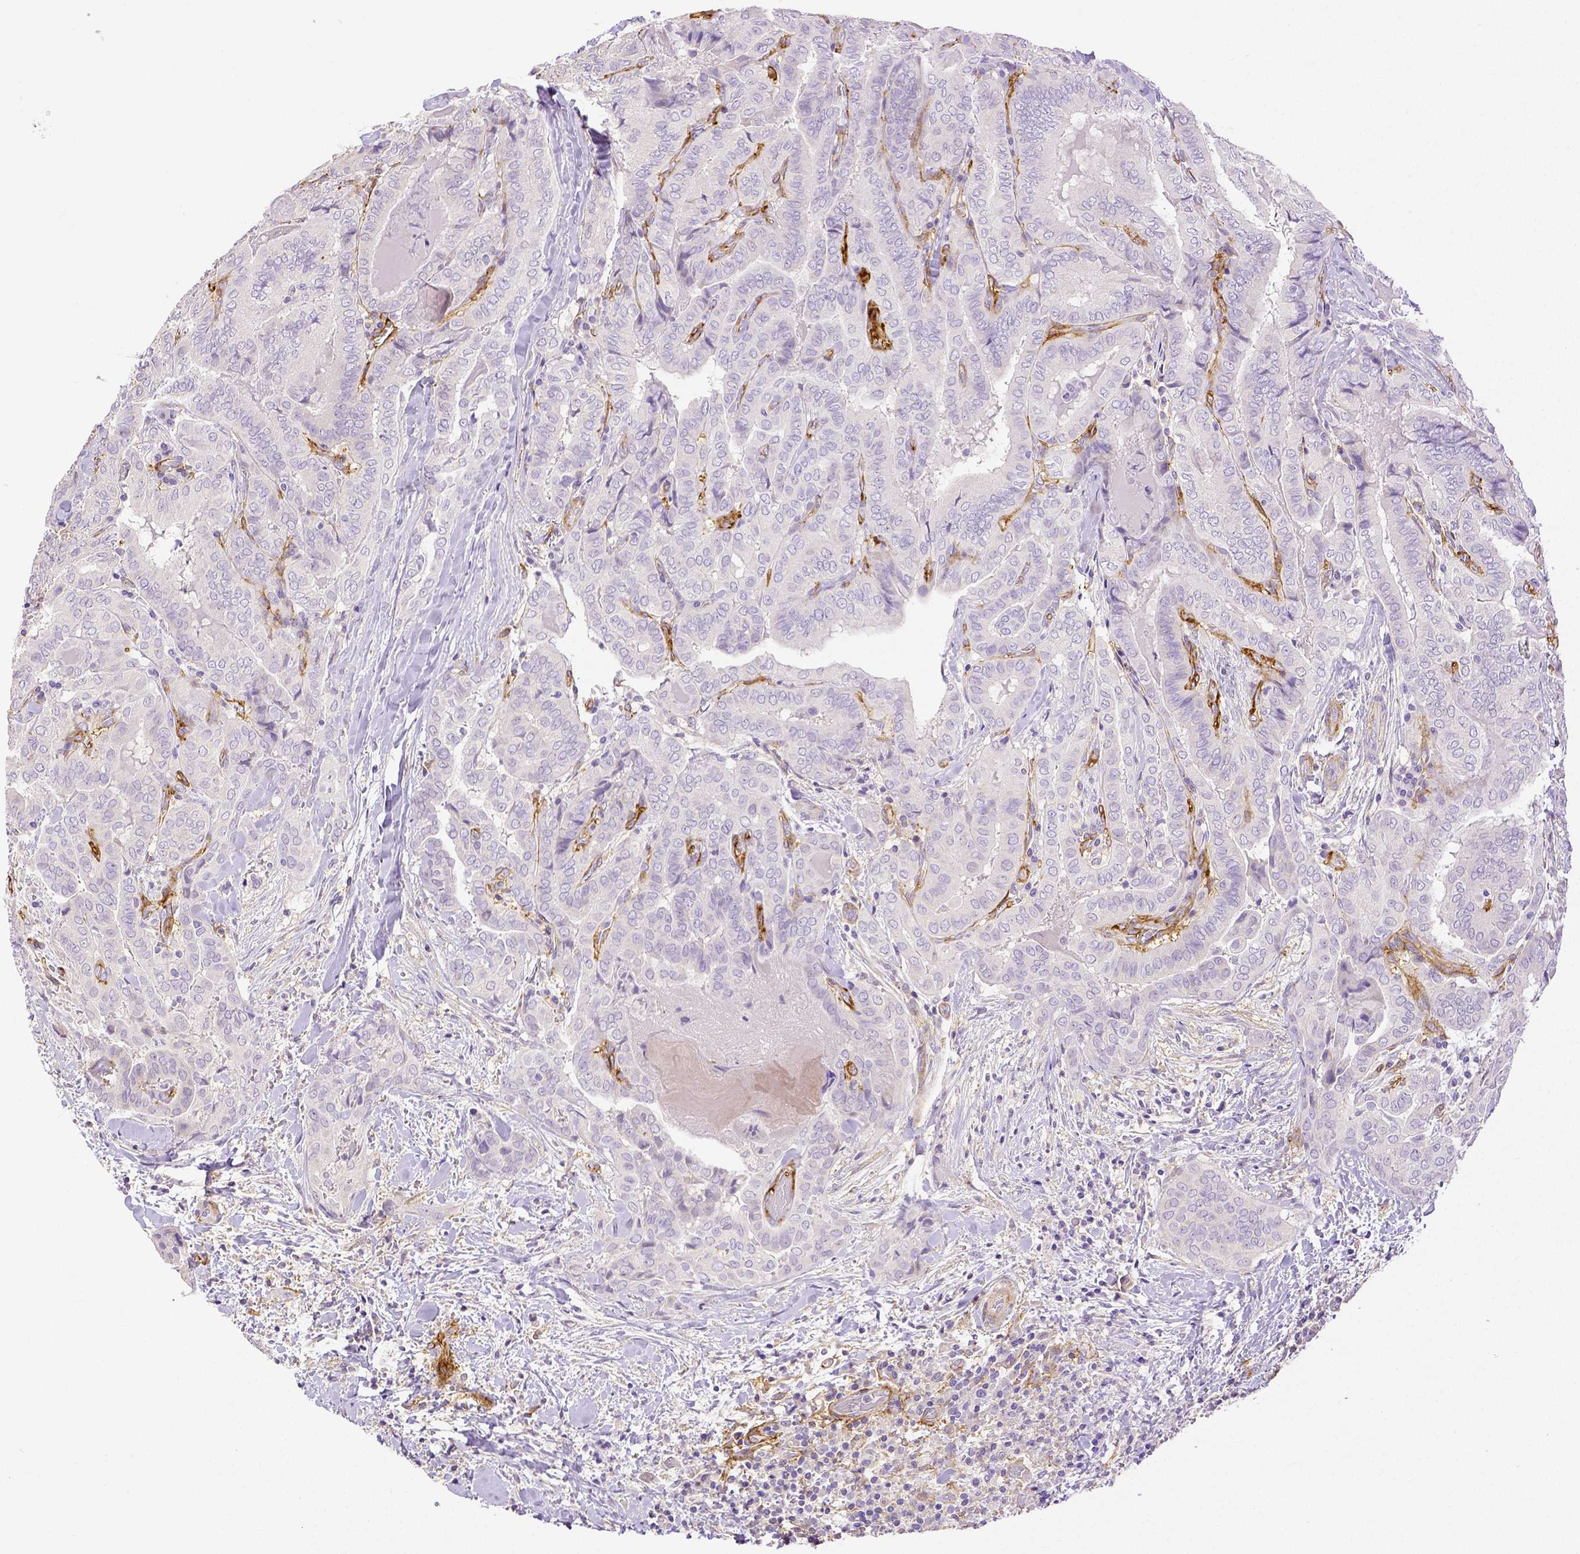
{"staining": {"intensity": "negative", "quantity": "none", "location": "none"}, "tissue": "thyroid cancer", "cell_type": "Tumor cells", "image_type": "cancer", "snomed": [{"axis": "morphology", "description": "Papillary adenocarcinoma, NOS"}, {"axis": "topography", "description": "Thyroid gland"}], "caption": "The IHC photomicrograph has no significant positivity in tumor cells of thyroid papillary adenocarcinoma tissue.", "gene": "THY1", "patient": {"sex": "female", "age": 61}}